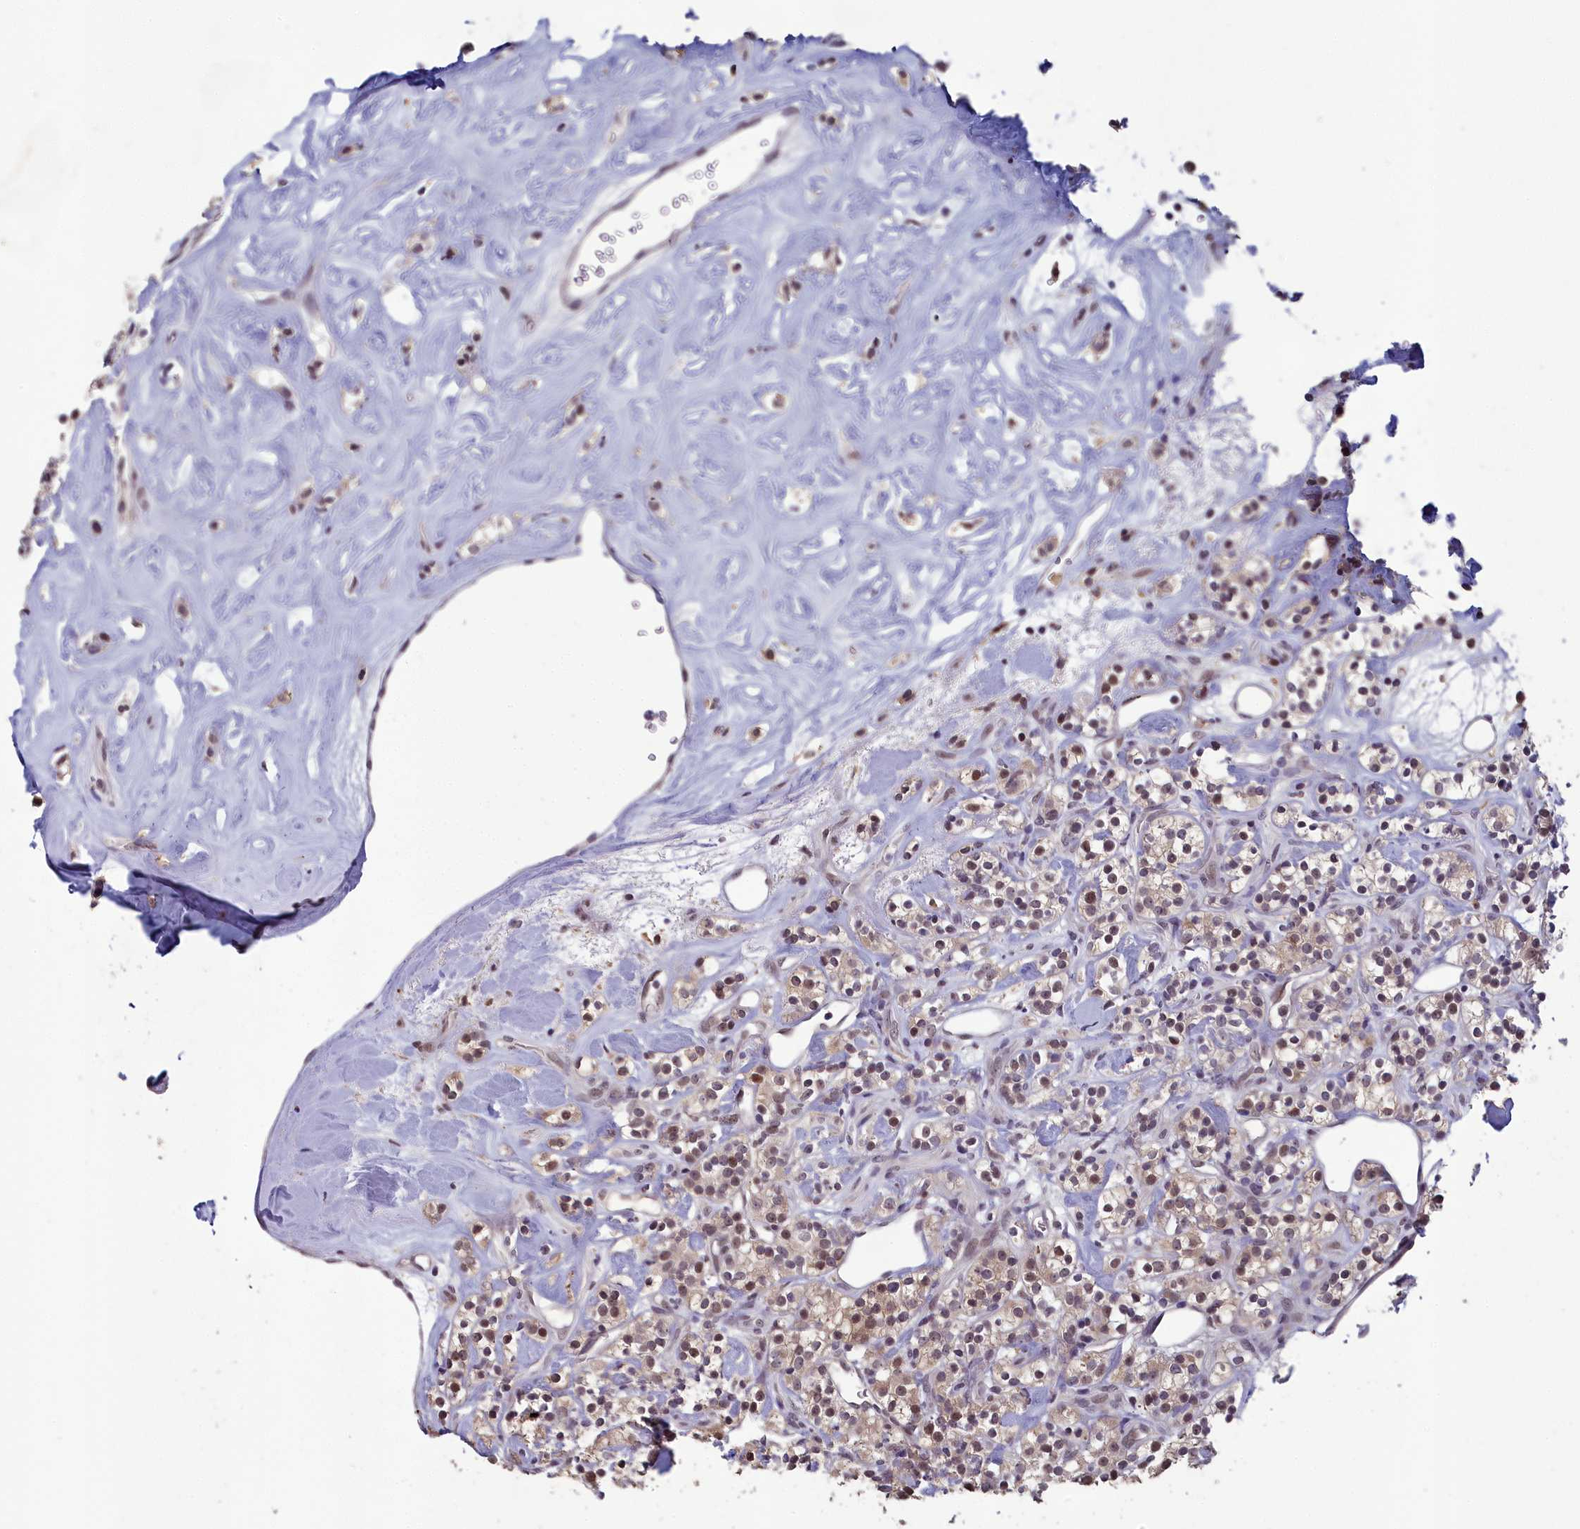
{"staining": {"intensity": "moderate", "quantity": "25%-75%", "location": "cytoplasmic/membranous,nuclear"}, "tissue": "renal cancer", "cell_type": "Tumor cells", "image_type": "cancer", "snomed": [{"axis": "morphology", "description": "Adenocarcinoma, NOS"}, {"axis": "topography", "description": "Kidney"}], "caption": "Moderate cytoplasmic/membranous and nuclear expression for a protein is seen in about 25%-75% of tumor cells of adenocarcinoma (renal) using immunohistochemistry (IHC).", "gene": "MT-CO3", "patient": {"sex": "male", "age": 77}}